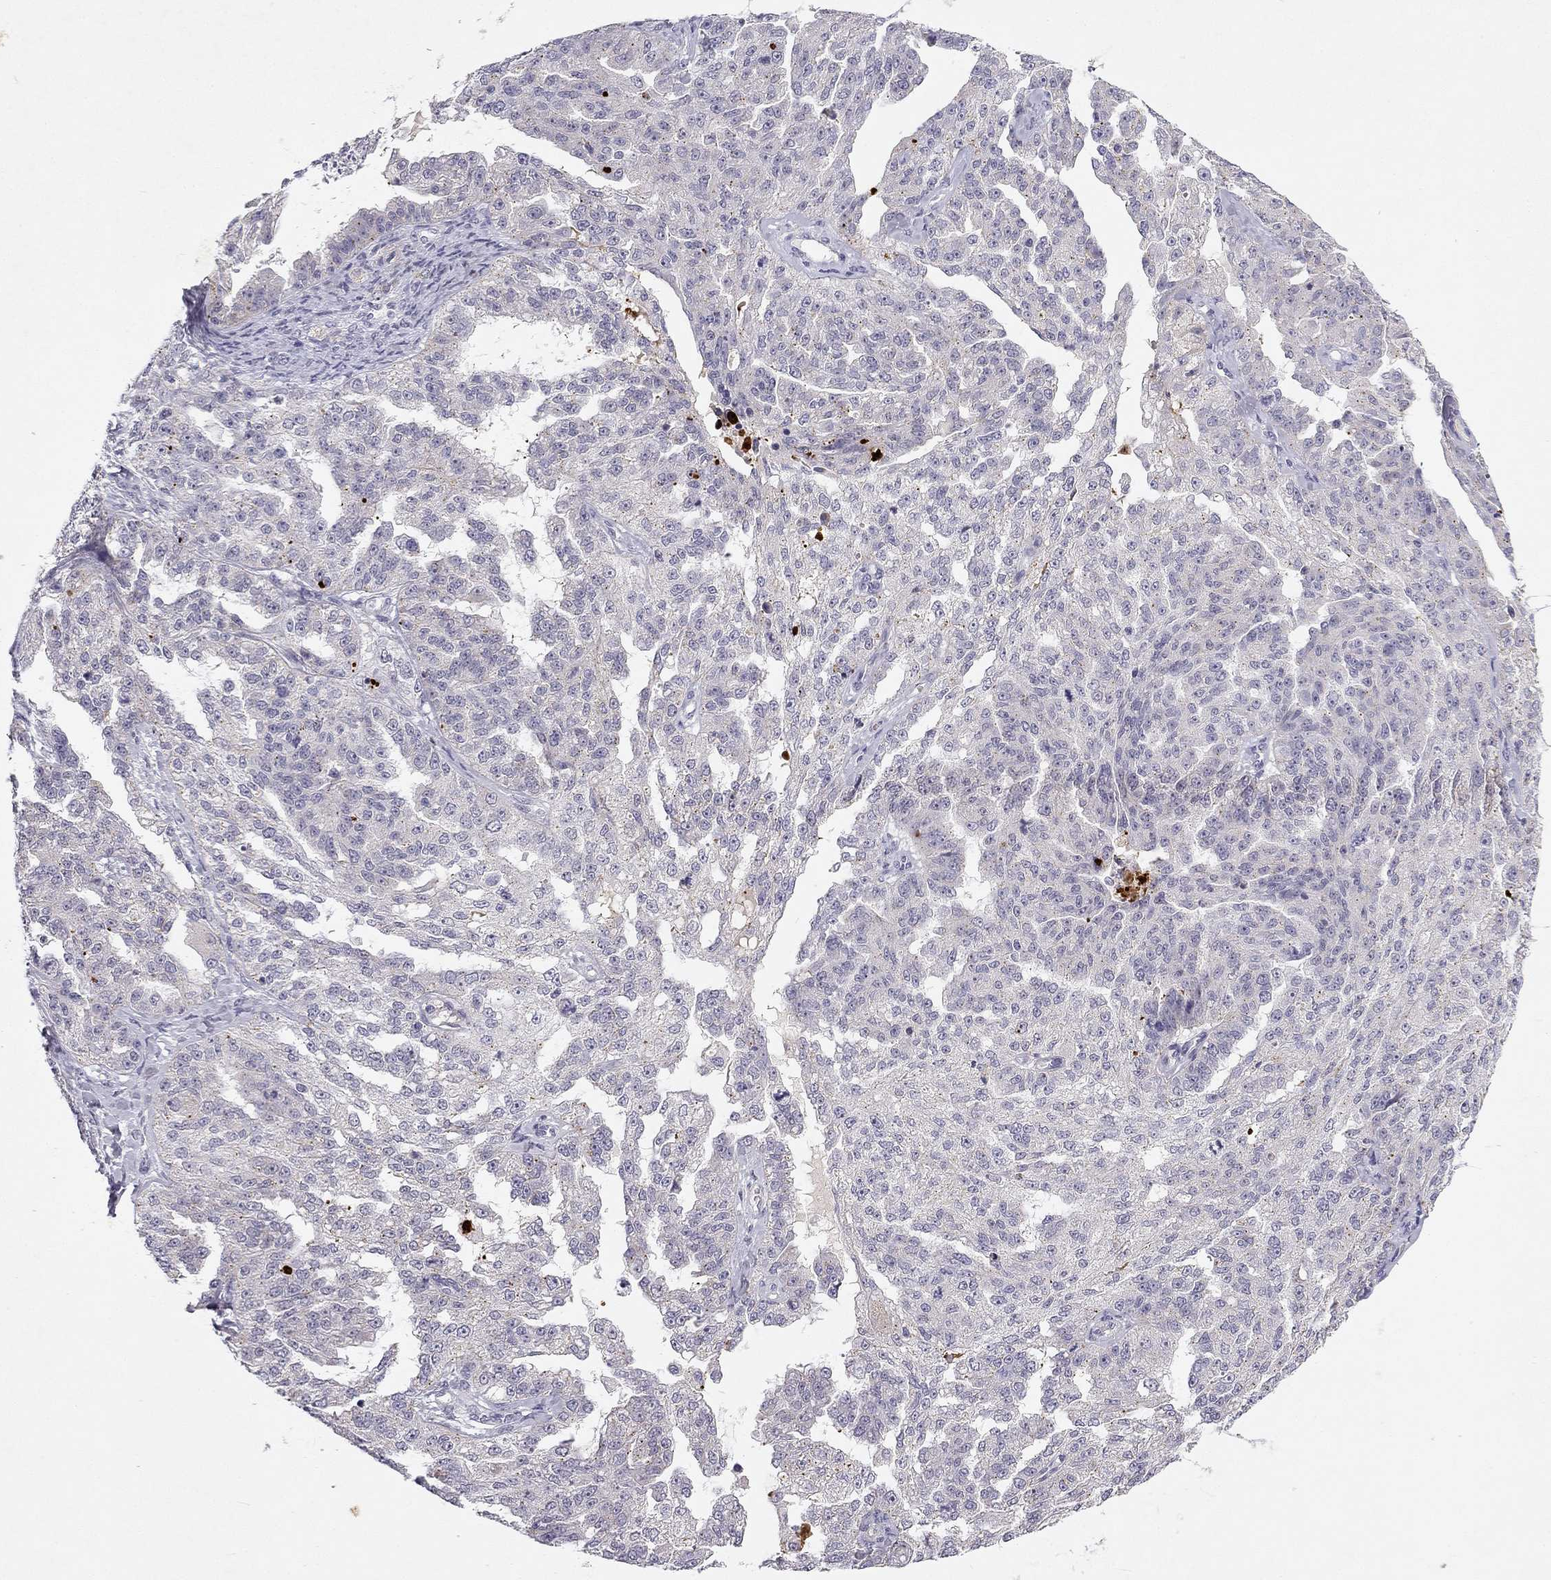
{"staining": {"intensity": "negative", "quantity": "none", "location": "none"}, "tissue": "ovarian cancer", "cell_type": "Tumor cells", "image_type": "cancer", "snomed": [{"axis": "morphology", "description": "Cystadenocarcinoma, serous, NOS"}, {"axis": "topography", "description": "Ovary"}], "caption": "Tumor cells are negative for protein expression in human serous cystadenocarcinoma (ovarian). The staining is performed using DAB (3,3'-diaminobenzidine) brown chromogen with nuclei counter-stained in using hematoxylin.", "gene": "SLC6A4", "patient": {"sex": "female", "age": 58}}